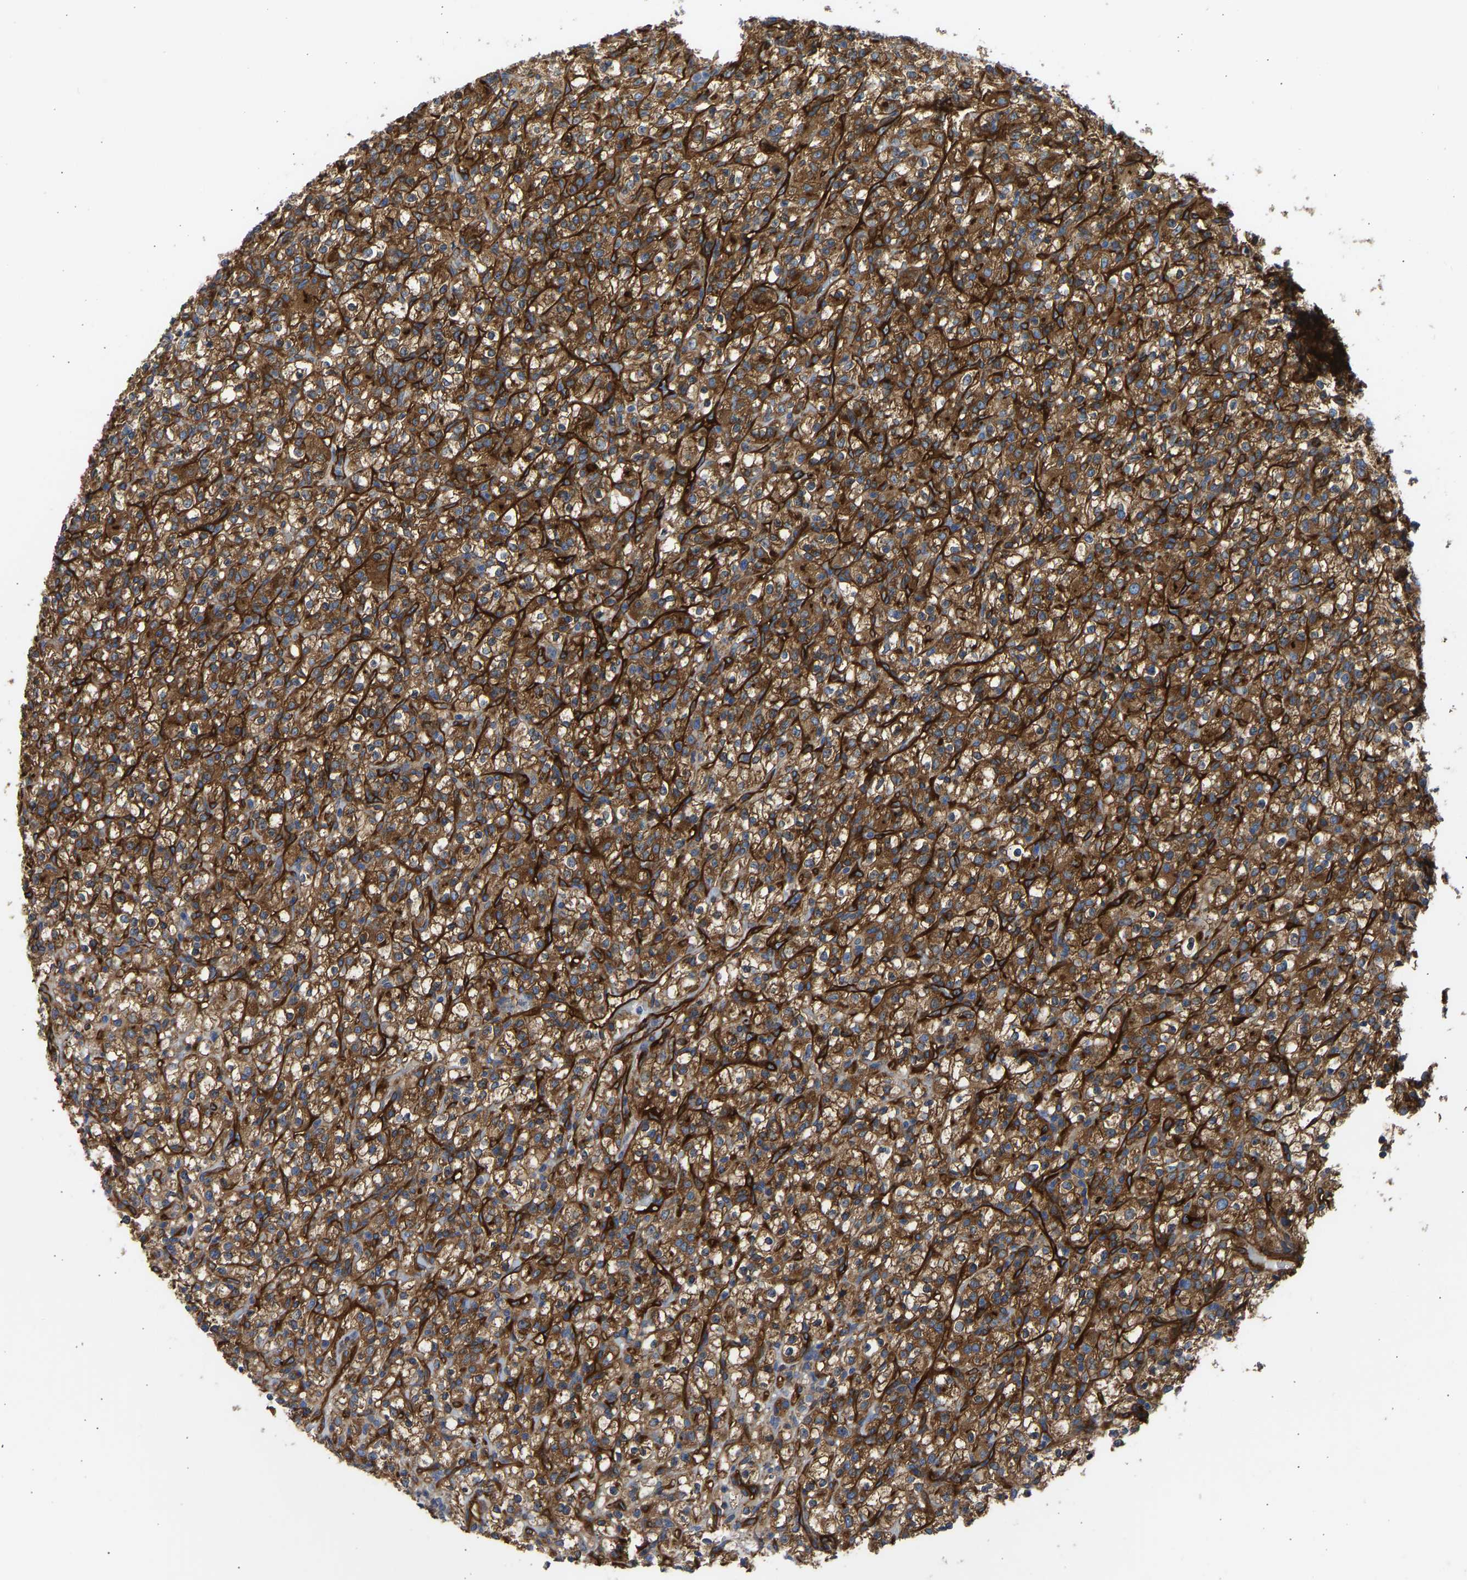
{"staining": {"intensity": "strong", "quantity": ">75%", "location": "cytoplasmic/membranous"}, "tissue": "renal cancer", "cell_type": "Tumor cells", "image_type": "cancer", "snomed": [{"axis": "morphology", "description": "Normal tissue, NOS"}, {"axis": "morphology", "description": "Adenocarcinoma, NOS"}, {"axis": "topography", "description": "Kidney"}], "caption": "Immunohistochemistry (IHC) (DAB) staining of renal cancer (adenocarcinoma) reveals strong cytoplasmic/membranous protein staining in about >75% of tumor cells.", "gene": "MYO1C", "patient": {"sex": "female", "age": 72}}